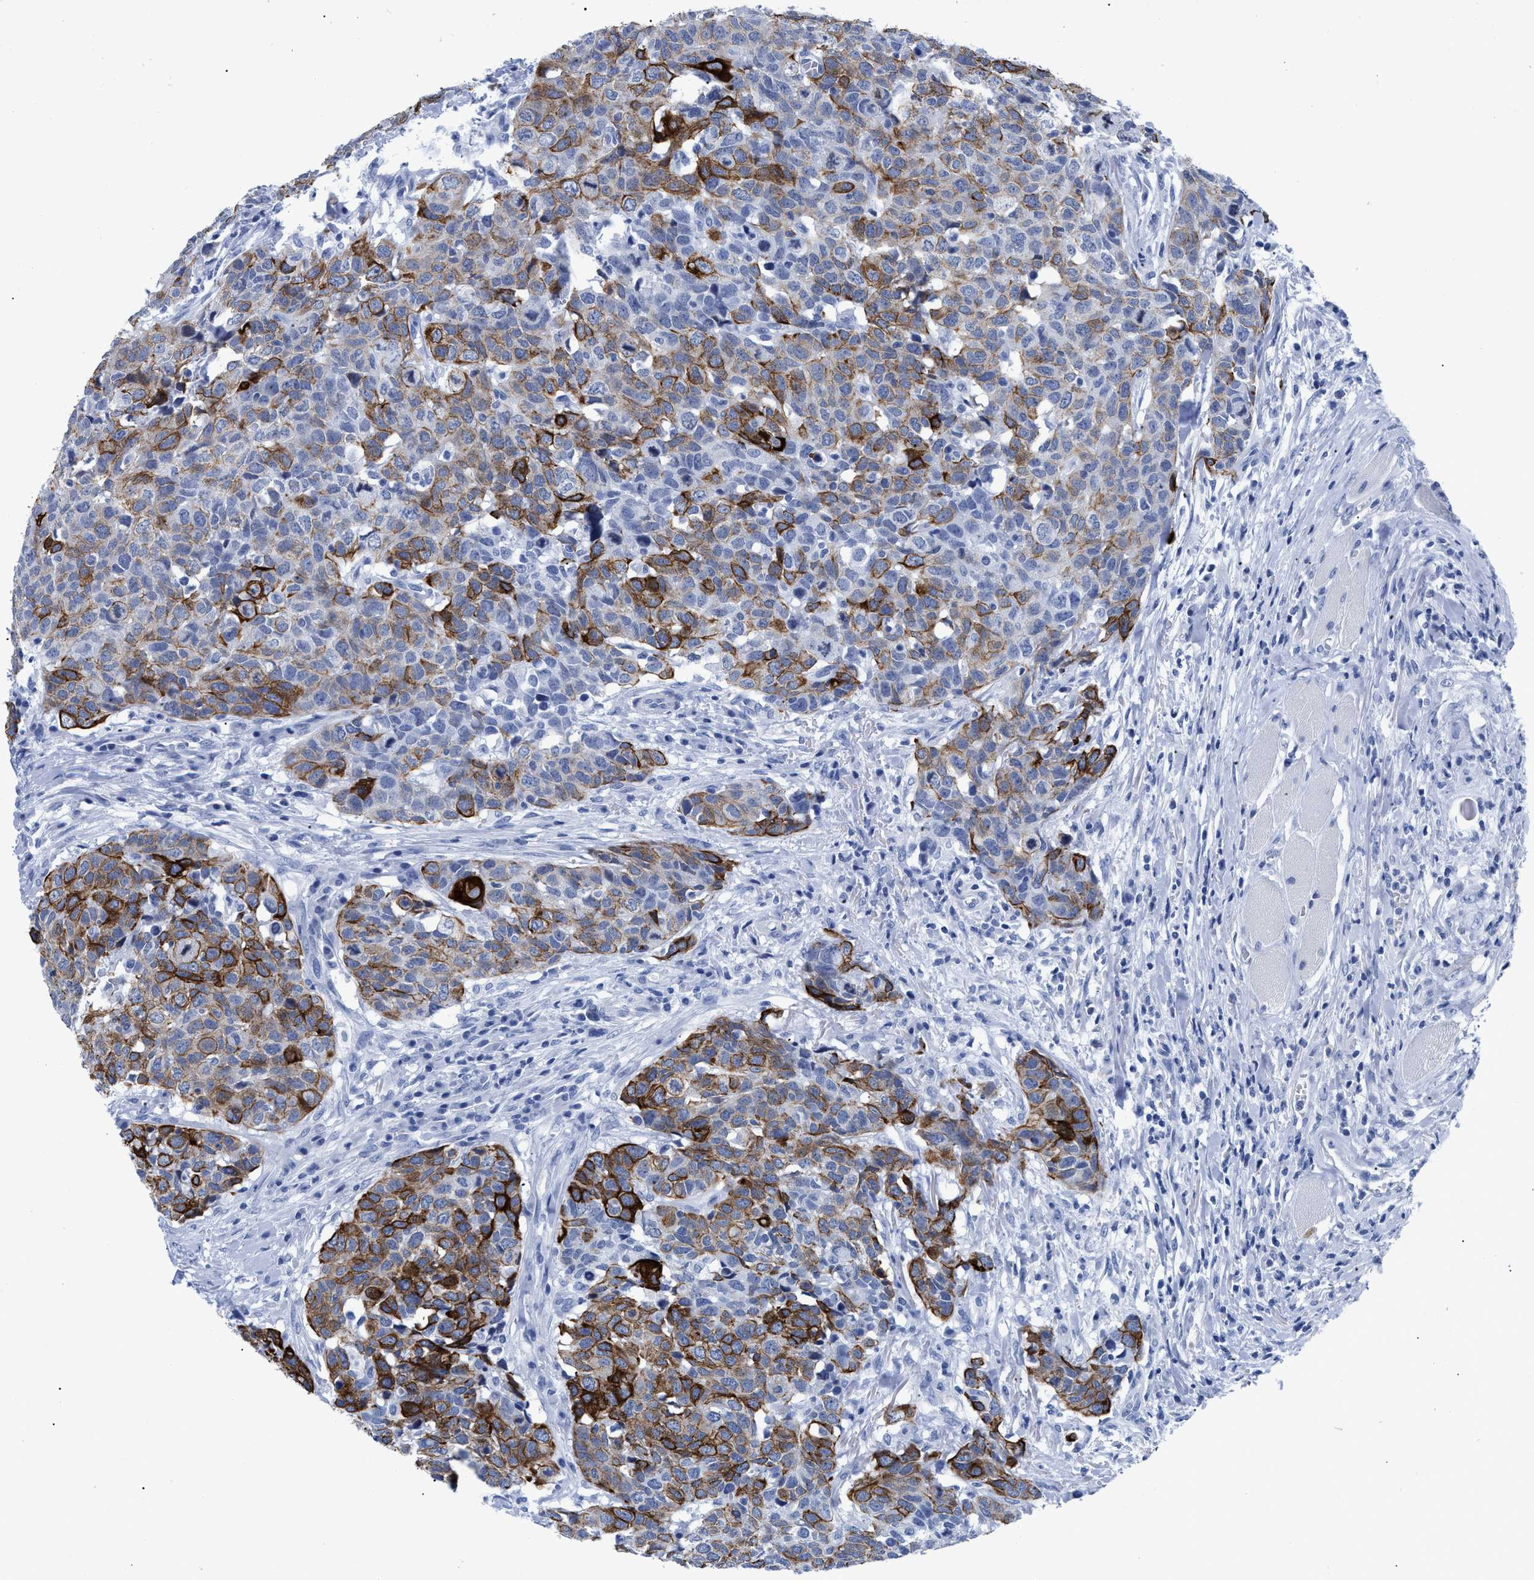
{"staining": {"intensity": "strong", "quantity": "25%-75%", "location": "cytoplasmic/membranous"}, "tissue": "head and neck cancer", "cell_type": "Tumor cells", "image_type": "cancer", "snomed": [{"axis": "morphology", "description": "Squamous cell carcinoma, NOS"}, {"axis": "topography", "description": "Head-Neck"}], "caption": "A histopathology image of human squamous cell carcinoma (head and neck) stained for a protein reveals strong cytoplasmic/membranous brown staining in tumor cells.", "gene": "DUSP26", "patient": {"sex": "male", "age": 66}}